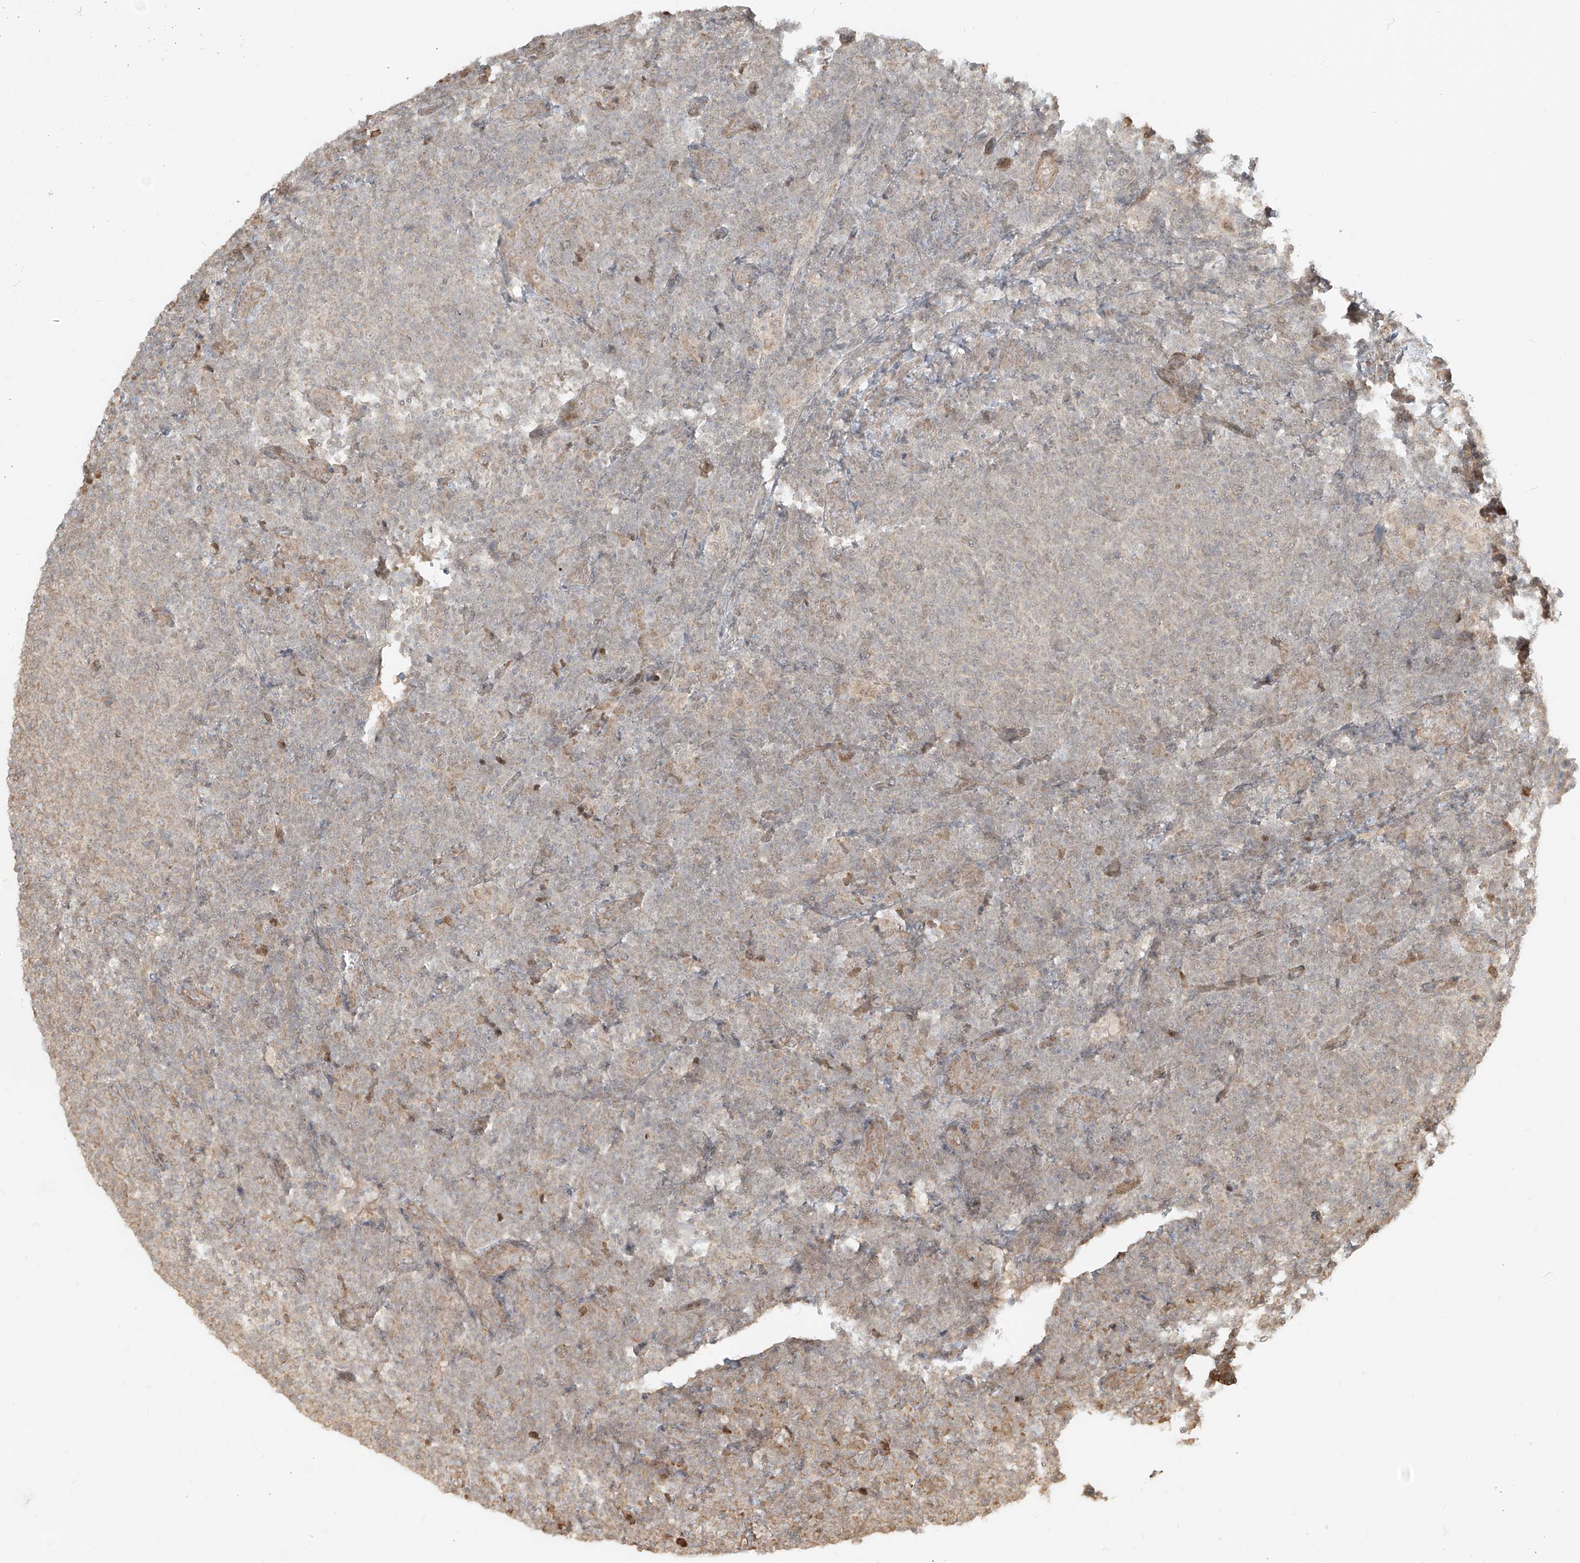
{"staining": {"intensity": "weak", "quantity": "25%-75%", "location": "cytoplasmic/membranous"}, "tissue": "lymphoma", "cell_type": "Tumor cells", "image_type": "cancer", "snomed": [{"axis": "morphology", "description": "Malignant lymphoma, non-Hodgkin's type, Low grade"}, {"axis": "topography", "description": "Lymph node"}], "caption": "Malignant lymphoma, non-Hodgkin's type (low-grade) tissue shows weak cytoplasmic/membranous staining in approximately 25%-75% of tumor cells", "gene": "UBE2K", "patient": {"sex": "male", "age": 66}}